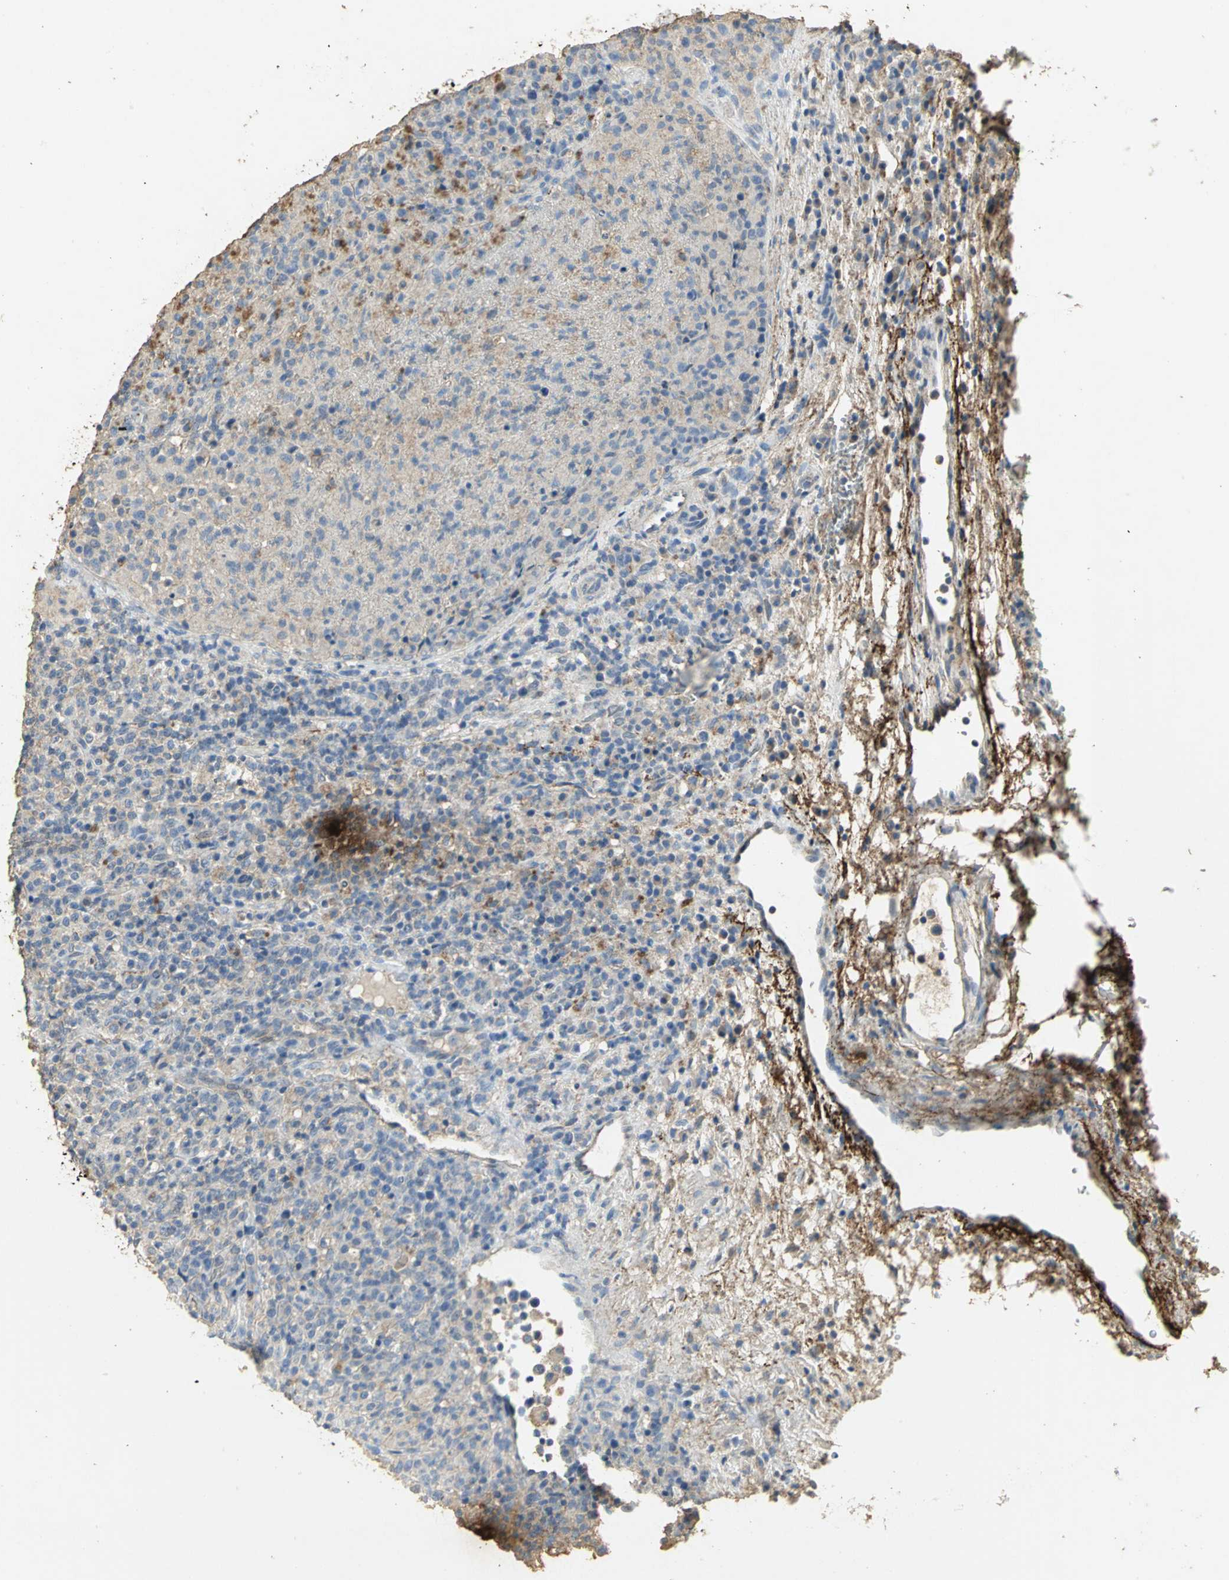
{"staining": {"intensity": "negative", "quantity": "none", "location": "none"}, "tissue": "lymphoma", "cell_type": "Tumor cells", "image_type": "cancer", "snomed": [{"axis": "morphology", "description": "Hodgkin's disease, NOS"}, {"axis": "topography", "description": "Lymph node"}], "caption": "High power microscopy image of an IHC photomicrograph of Hodgkin's disease, revealing no significant expression in tumor cells.", "gene": "ASB9", "patient": {"sex": "male", "age": 65}}